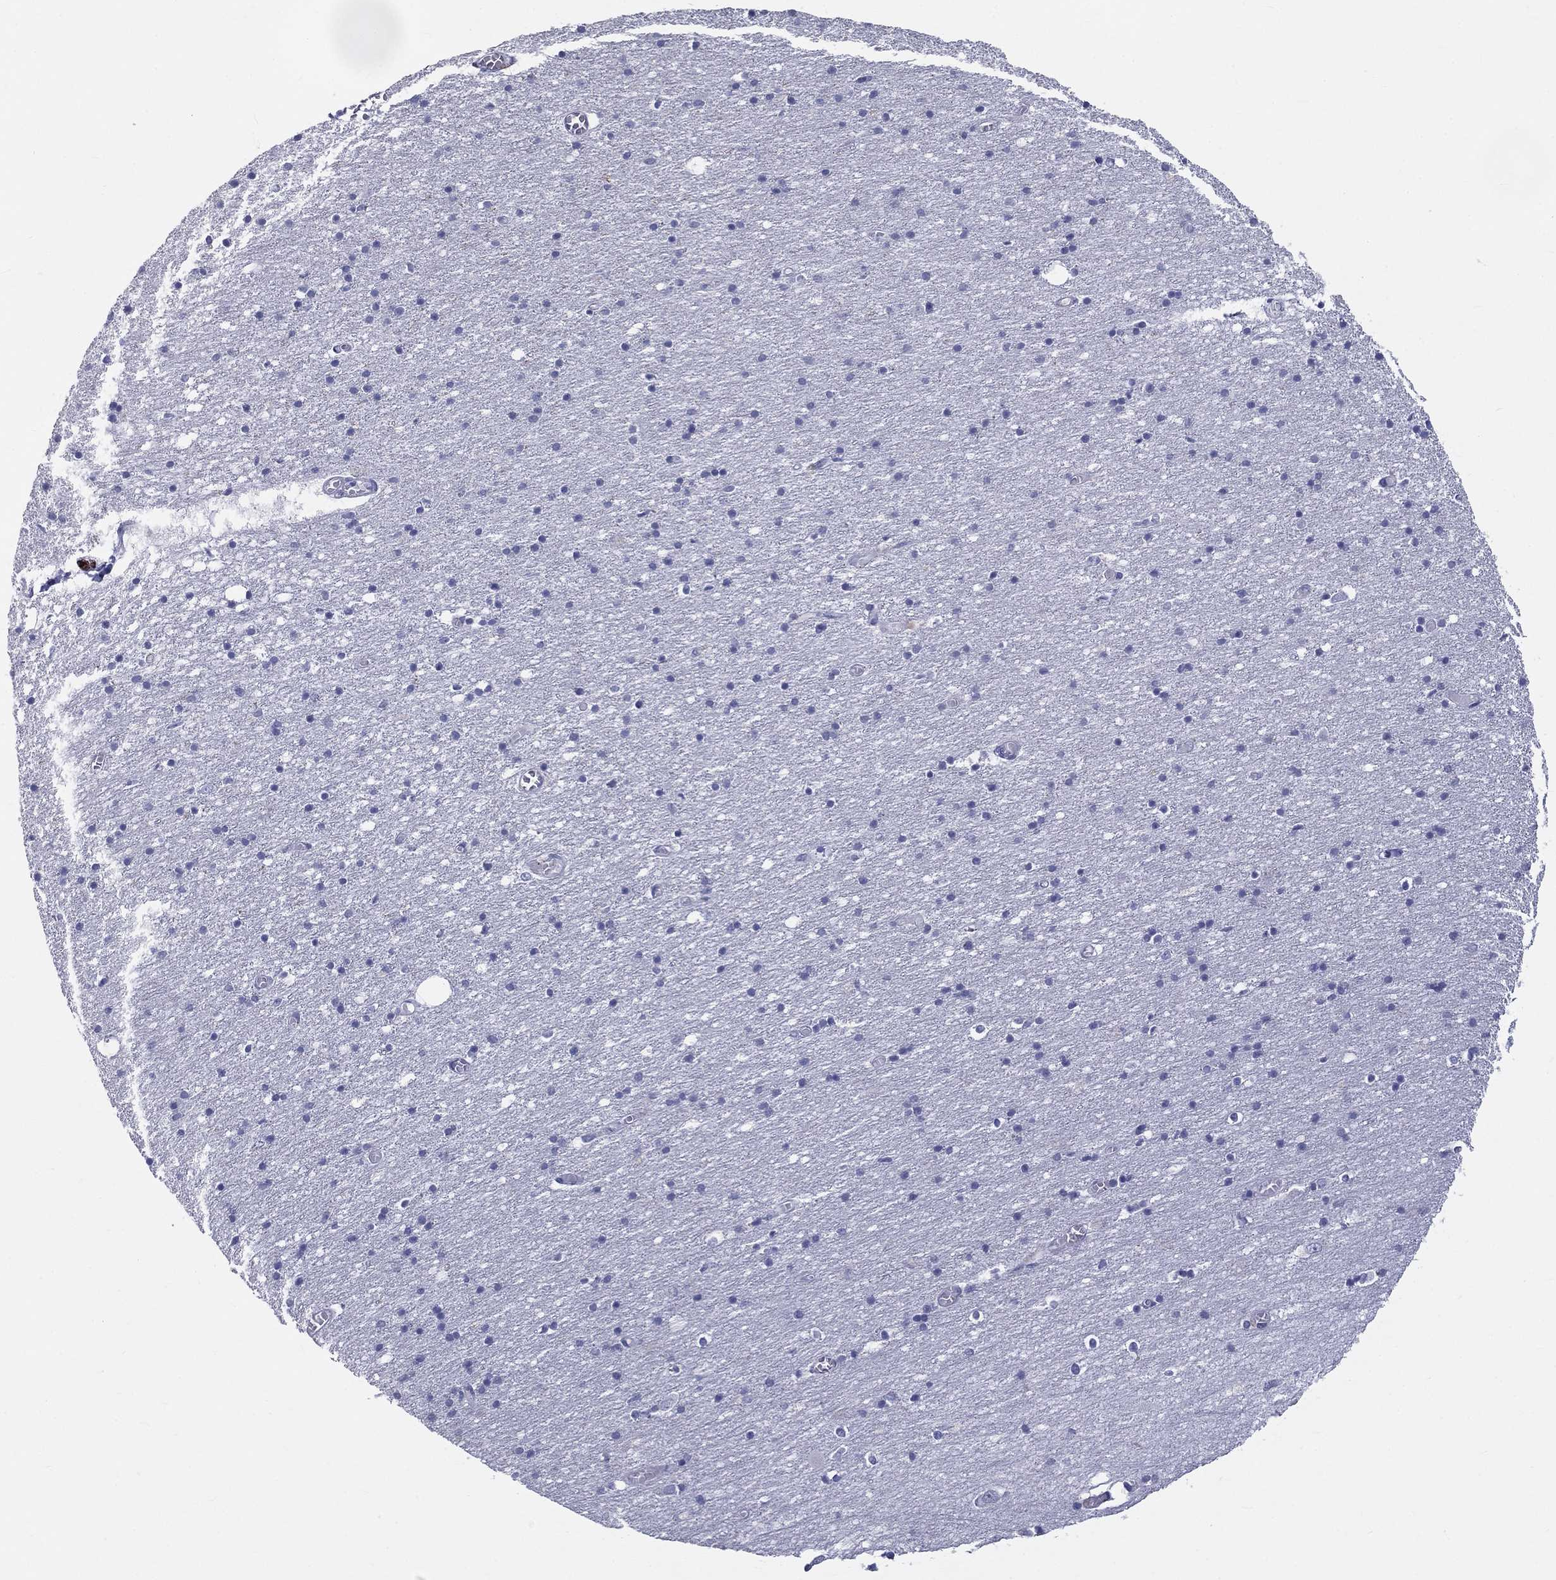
{"staining": {"intensity": "negative", "quantity": "none", "location": "none"}, "tissue": "cerebral cortex", "cell_type": "Endothelial cells", "image_type": "normal", "snomed": [{"axis": "morphology", "description": "Normal tissue, NOS"}, {"axis": "topography", "description": "Cerebral cortex"}], "caption": "Benign cerebral cortex was stained to show a protein in brown. There is no significant staining in endothelial cells. (DAB IHC with hematoxylin counter stain).", "gene": "DNALI1", "patient": {"sex": "male", "age": 70}}